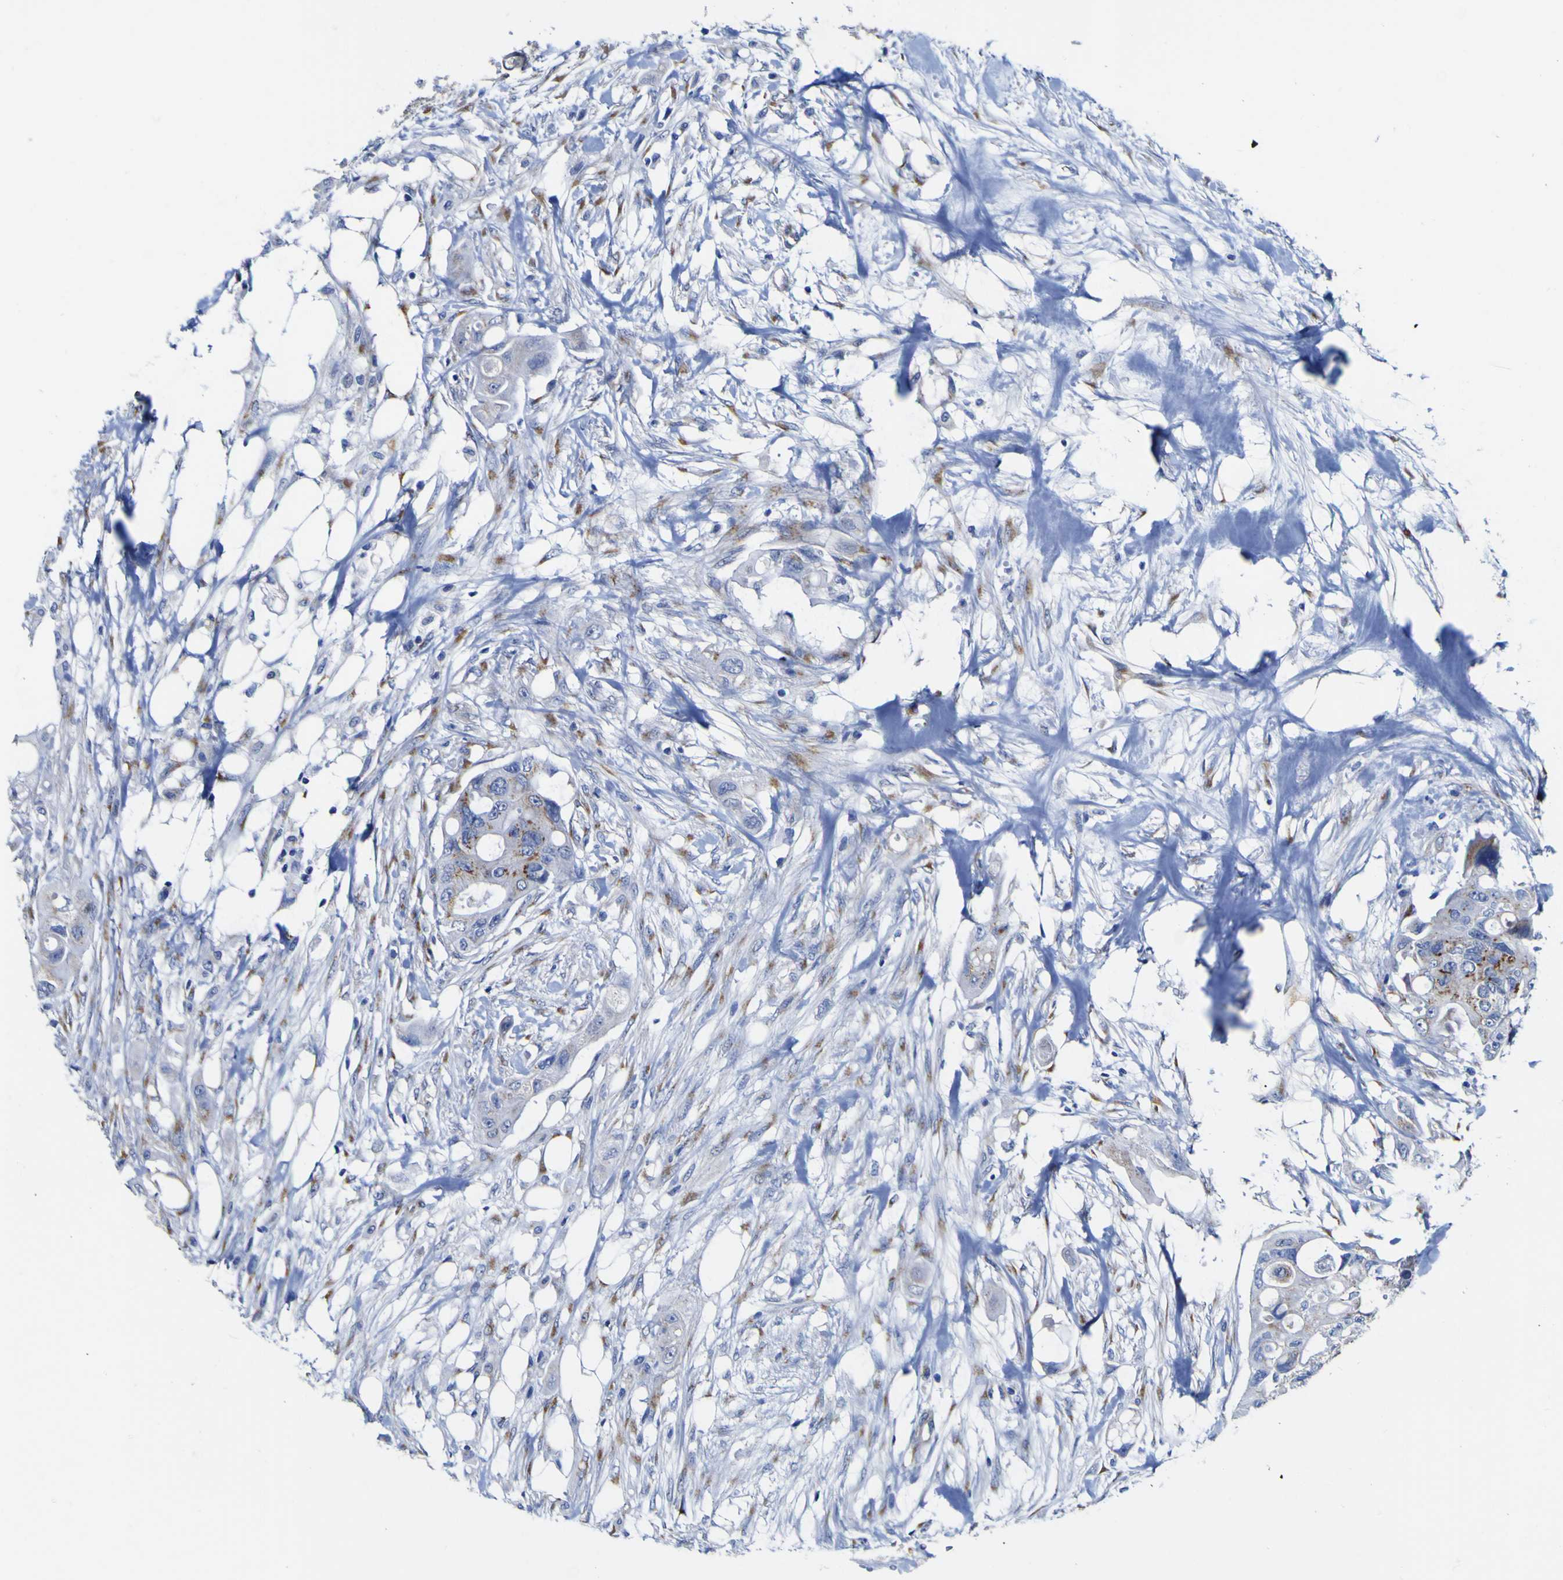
{"staining": {"intensity": "moderate", "quantity": ">75%", "location": "cytoplasmic/membranous"}, "tissue": "colorectal cancer", "cell_type": "Tumor cells", "image_type": "cancer", "snomed": [{"axis": "morphology", "description": "Adenocarcinoma, NOS"}, {"axis": "topography", "description": "Colon"}], "caption": "Human colorectal cancer (adenocarcinoma) stained with a protein marker displays moderate staining in tumor cells.", "gene": "GOLM1", "patient": {"sex": "female", "age": 57}}